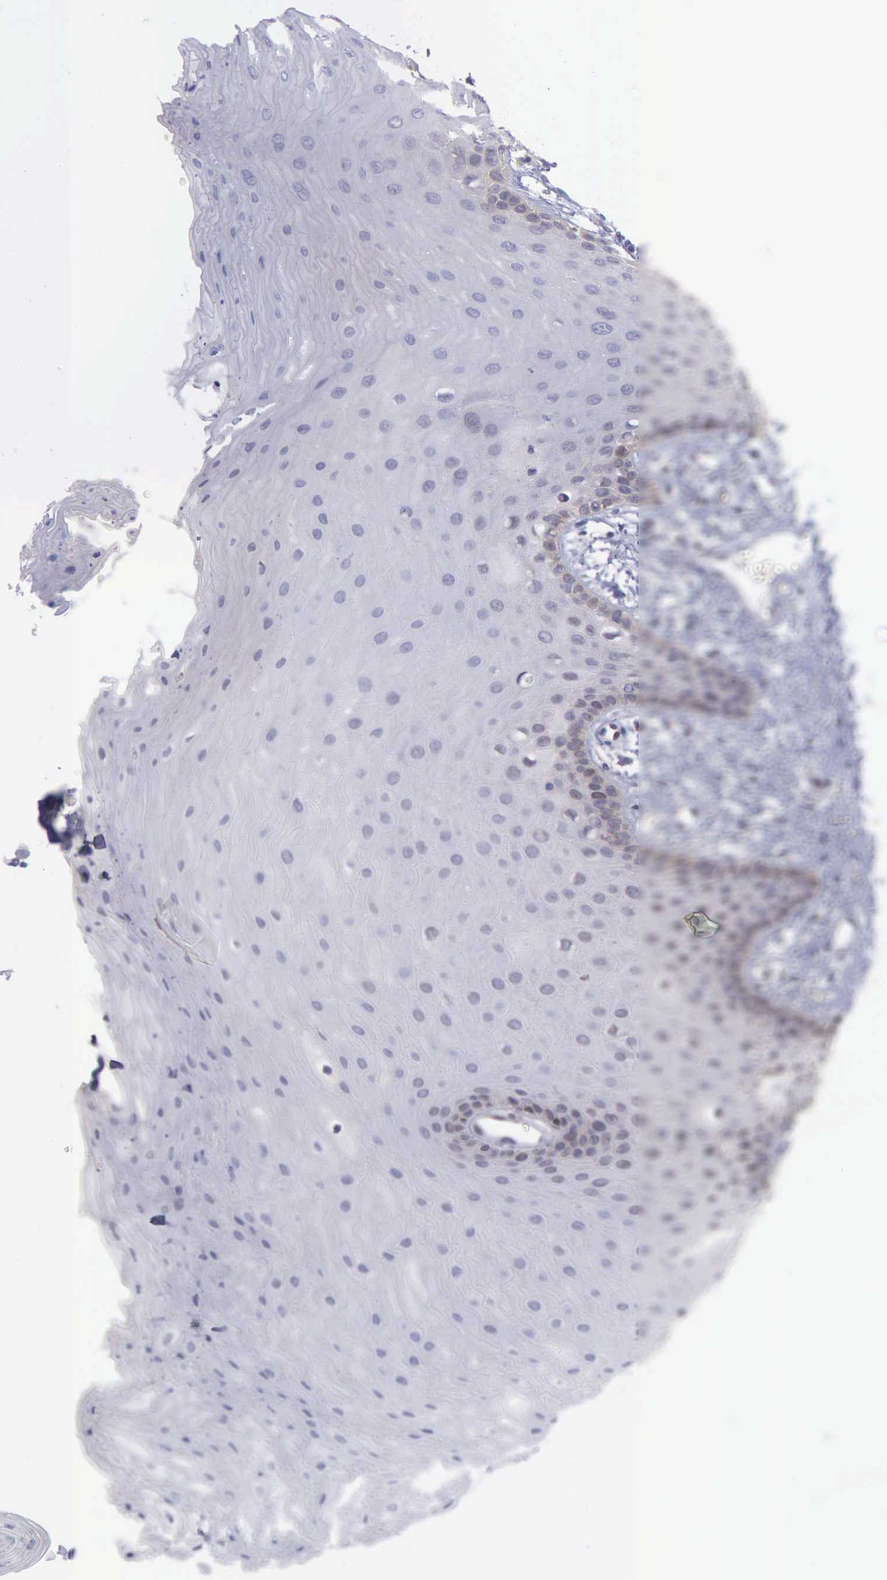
{"staining": {"intensity": "weak", "quantity": "<25%", "location": "cytoplasmic/membranous,nuclear"}, "tissue": "oral mucosa", "cell_type": "Squamous epithelial cells", "image_type": "normal", "snomed": [{"axis": "morphology", "description": "Normal tissue, NOS"}, {"axis": "topography", "description": "Oral tissue"}], "caption": "This is an immunohistochemistry (IHC) micrograph of normal human oral mucosa. There is no staining in squamous epithelial cells.", "gene": "MICAL3", "patient": {"sex": "male", "age": 52}}